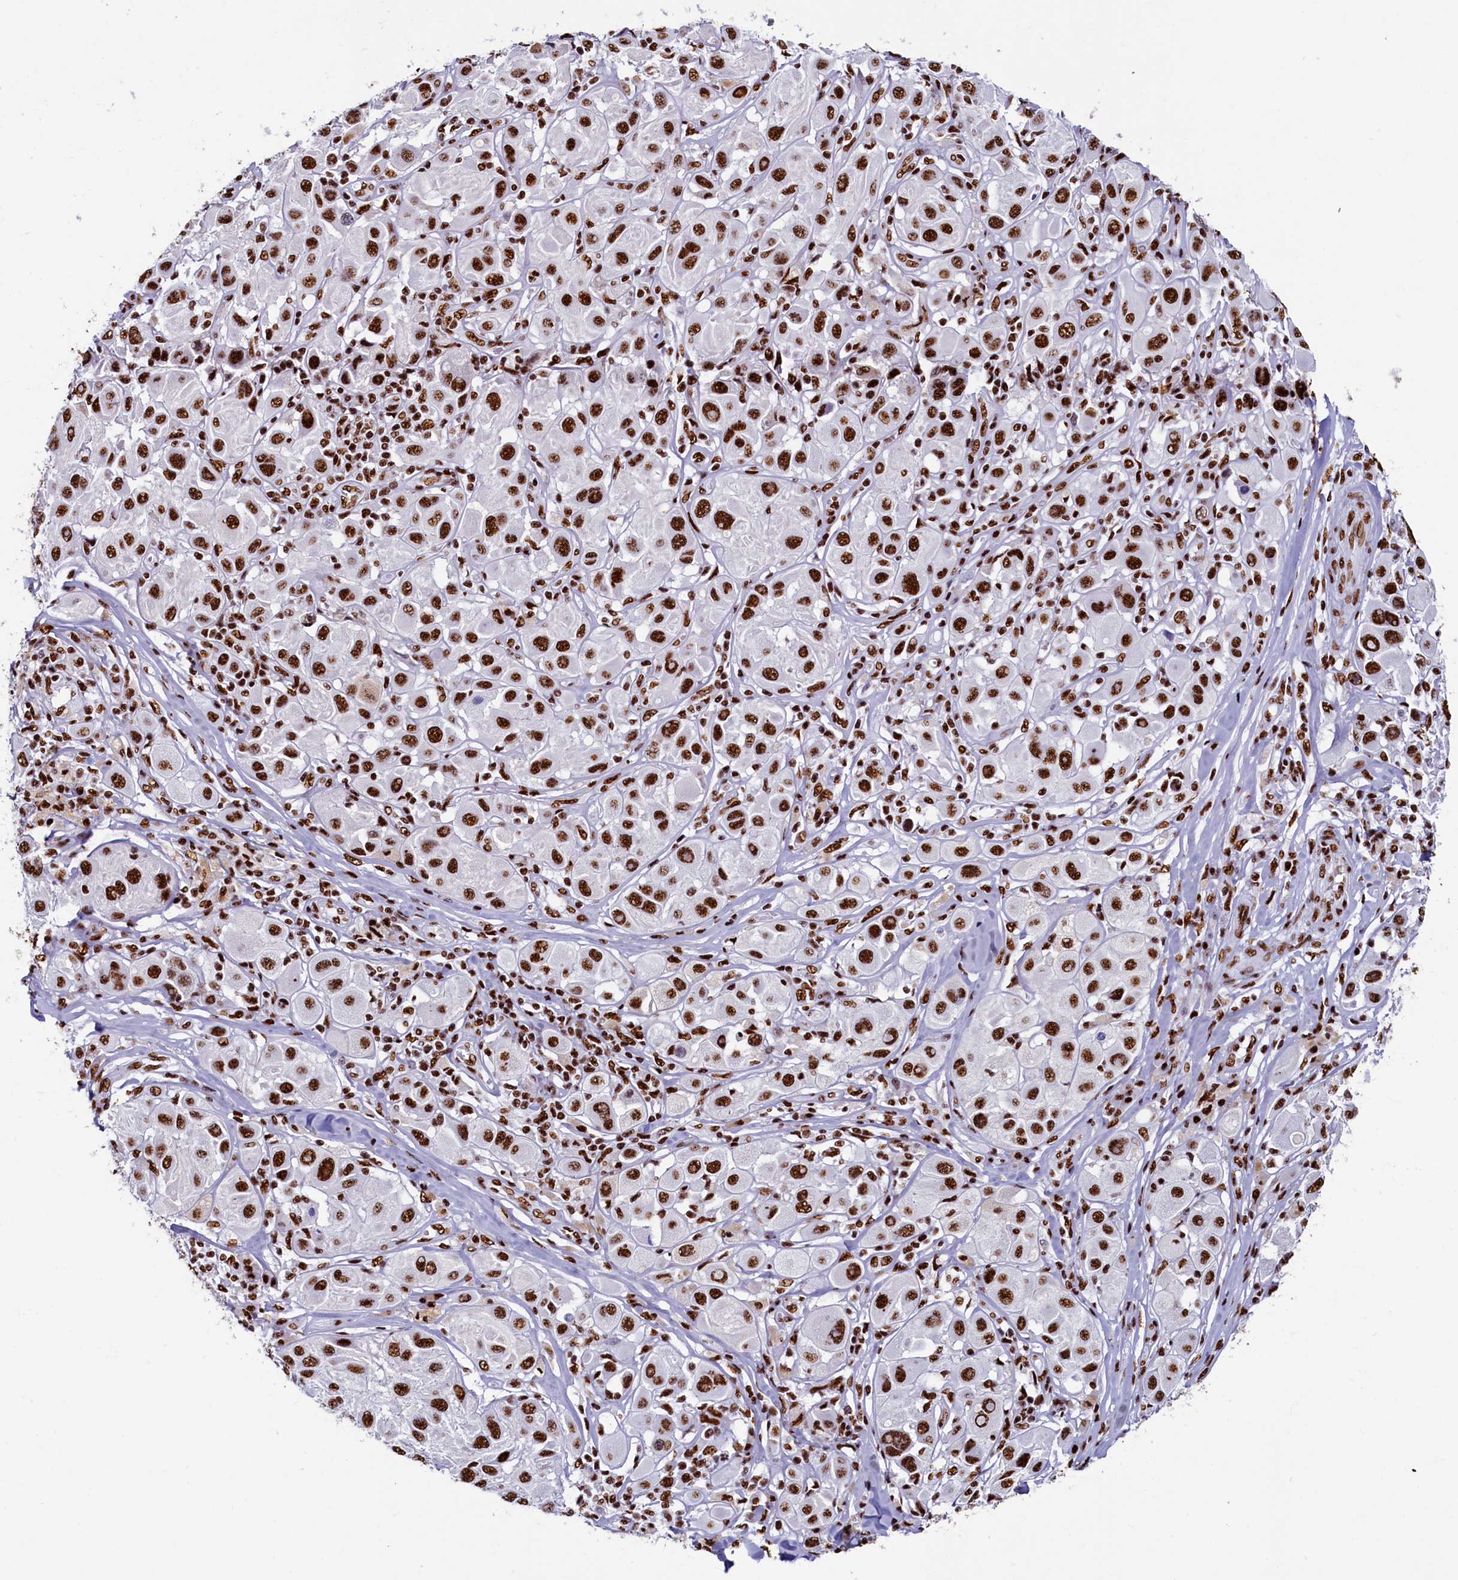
{"staining": {"intensity": "strong", "quantity": ">75%", "location": "nuclear"}, "tissue": "melanoma", "cell_type": "Tumor cells", "image_type": "cancer", "snomed": [{"axis": "morphology", "description": "Malignant melanoma, Metastatic site"}, {"axis": "topography", "description": "Skin"}], "caption": "Immunohistochemistry (IHC) (DAB (3,3'-diaminobenzidine)) staining of human malignant melanoma (metastatic site) displays strong nuclear protein positivity in approximately >75% of tumor cells.", "gene": "SRRM2", "patient": {"sex": "male", "age": 41}}